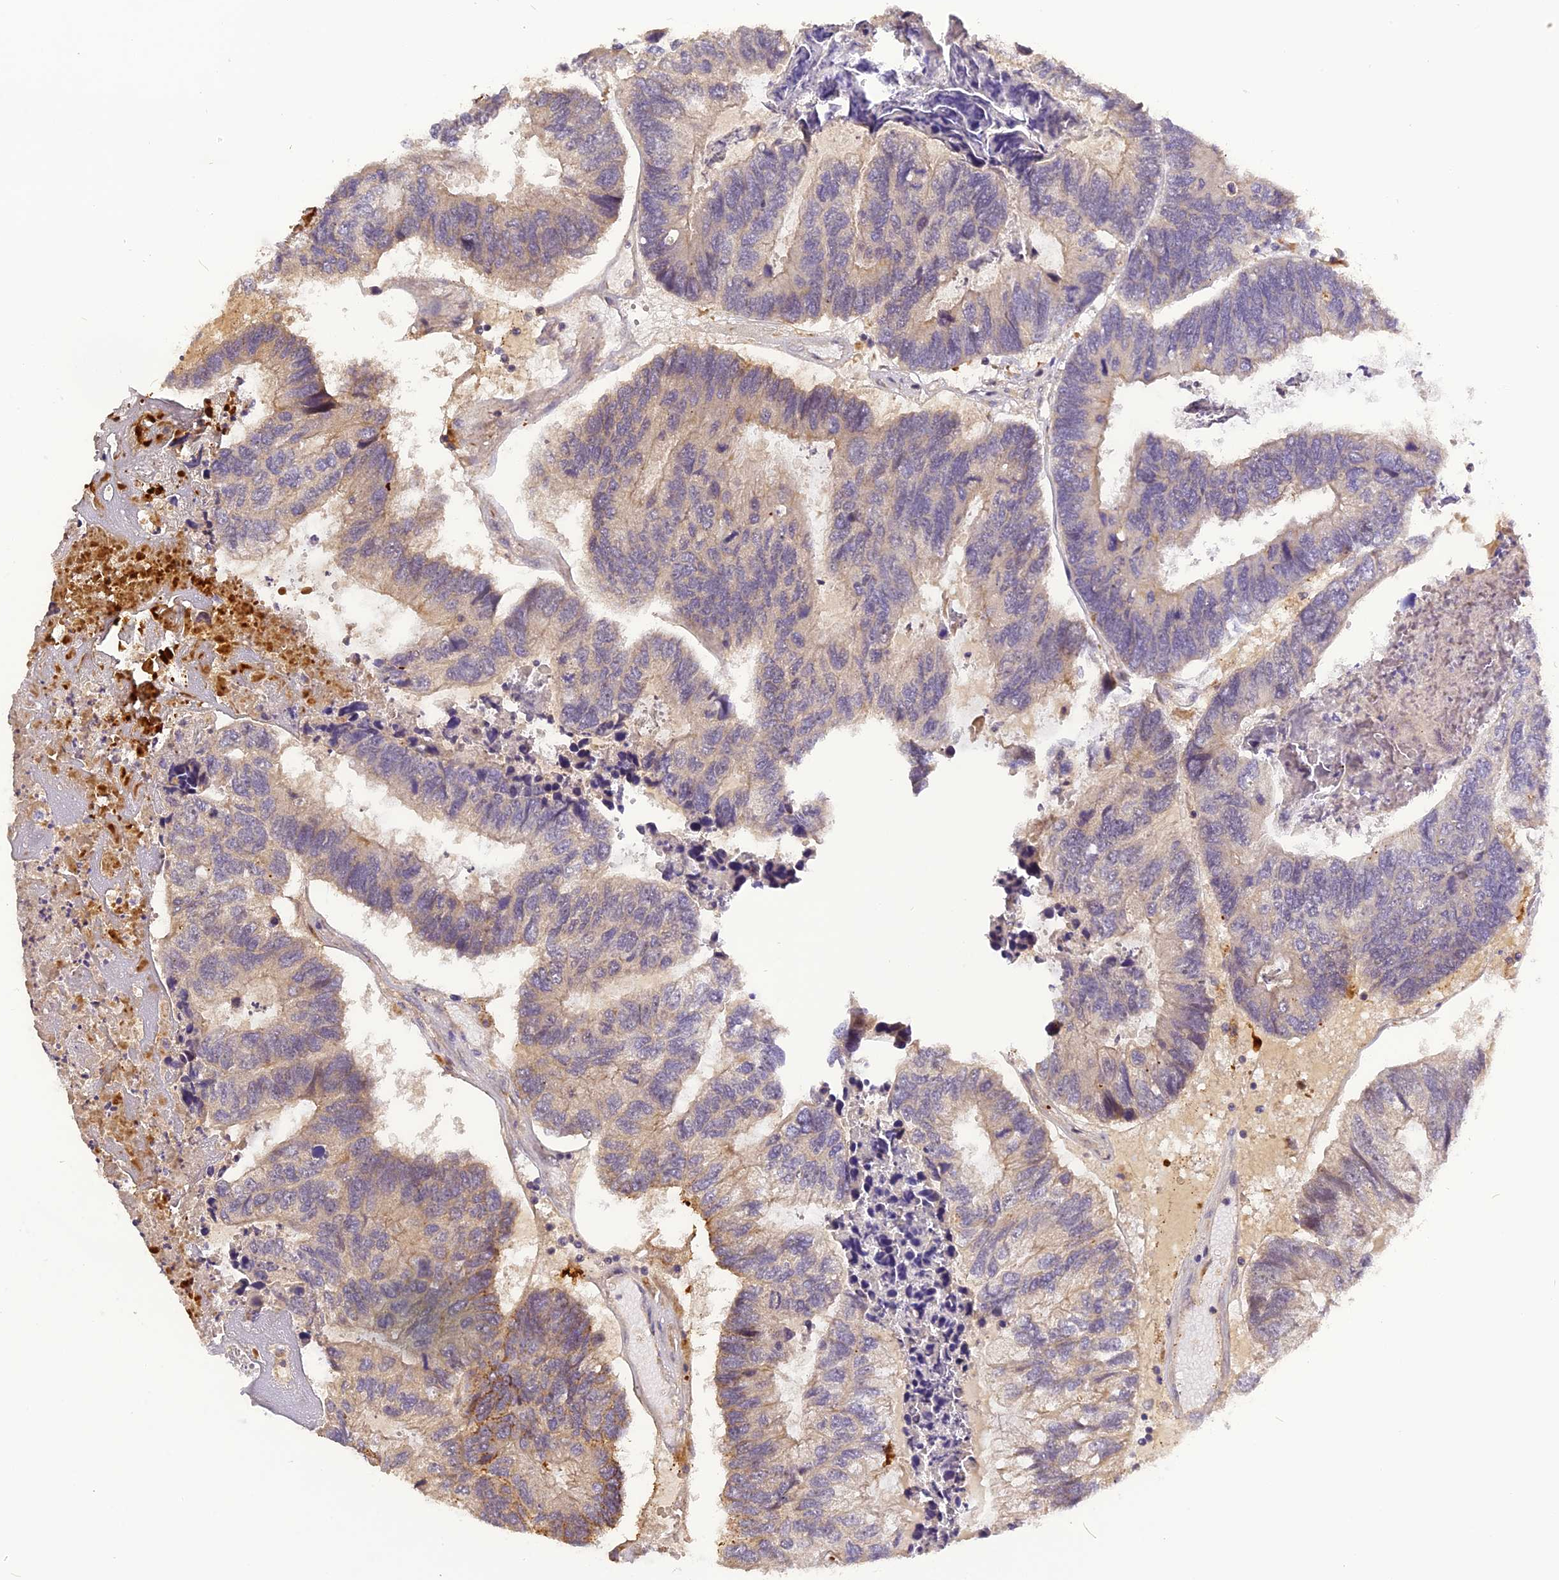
{"staining": {"intensity": "weak", "quantity": "25%-75%", "location": "cytoplasmic/membranous"}, "tissue": "colorectal cancer", "cell_type": "Tumor cells", "image_type": "cancer", "snomed": [{"axis": "morphology", "description": "Adenocarcinoma, NOS"}, {"axis": "topography", "description": "Colon"}], "caption": "Immunohistochemistry (IHC) (DAB (3,3'-diaminobenzidine)) staining of adenocarcinoma (colorectal) reveals weak cytoplasmic/membranous protein staining in approximately 25%-75% of tumor cells.", "gene": "FNIP2", "patient": {"sex": "female", "age": 67}}